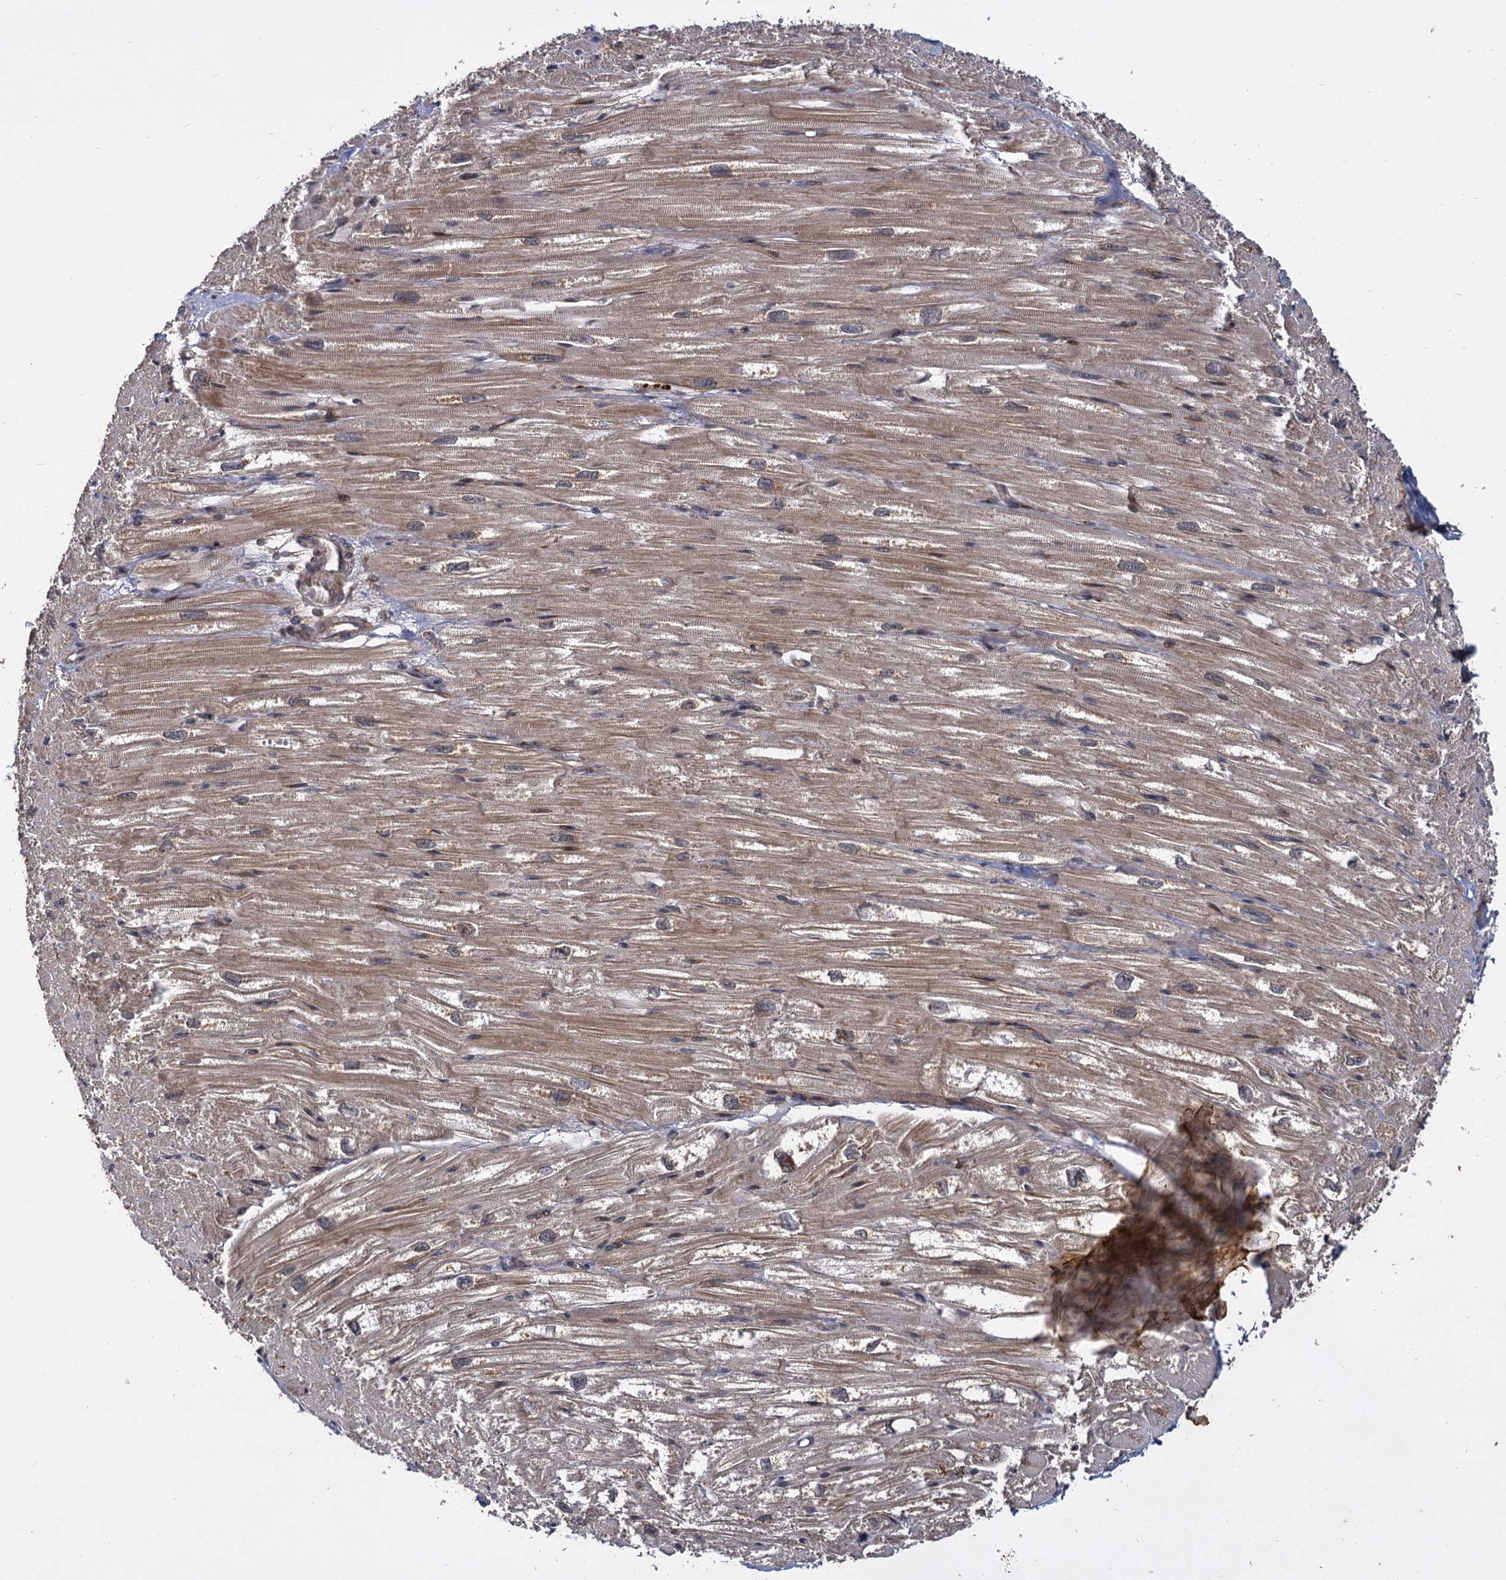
{"staining": {"intensity": "moderate", "quantity": "25%-75%", "location": "cytoplasmic/membranous"}, "tissue": "heart muscle", "cell_type": "Cardiomyocytes", "image_type": "normal", "snomed": [{"axis": "morphology", "description": "Normal tissue, NOS"}, {"axis": "topography", "description": "Heart"}], "caption": "High-power microscopy captured an IHC micrograph of benign heart muscle, revealing moderate cytoplasmic/membranous staining in about 25%-75% of cardiomyocytes.", "gene": "INPPL1", "patient": {"sex": "male", "age": 50}}